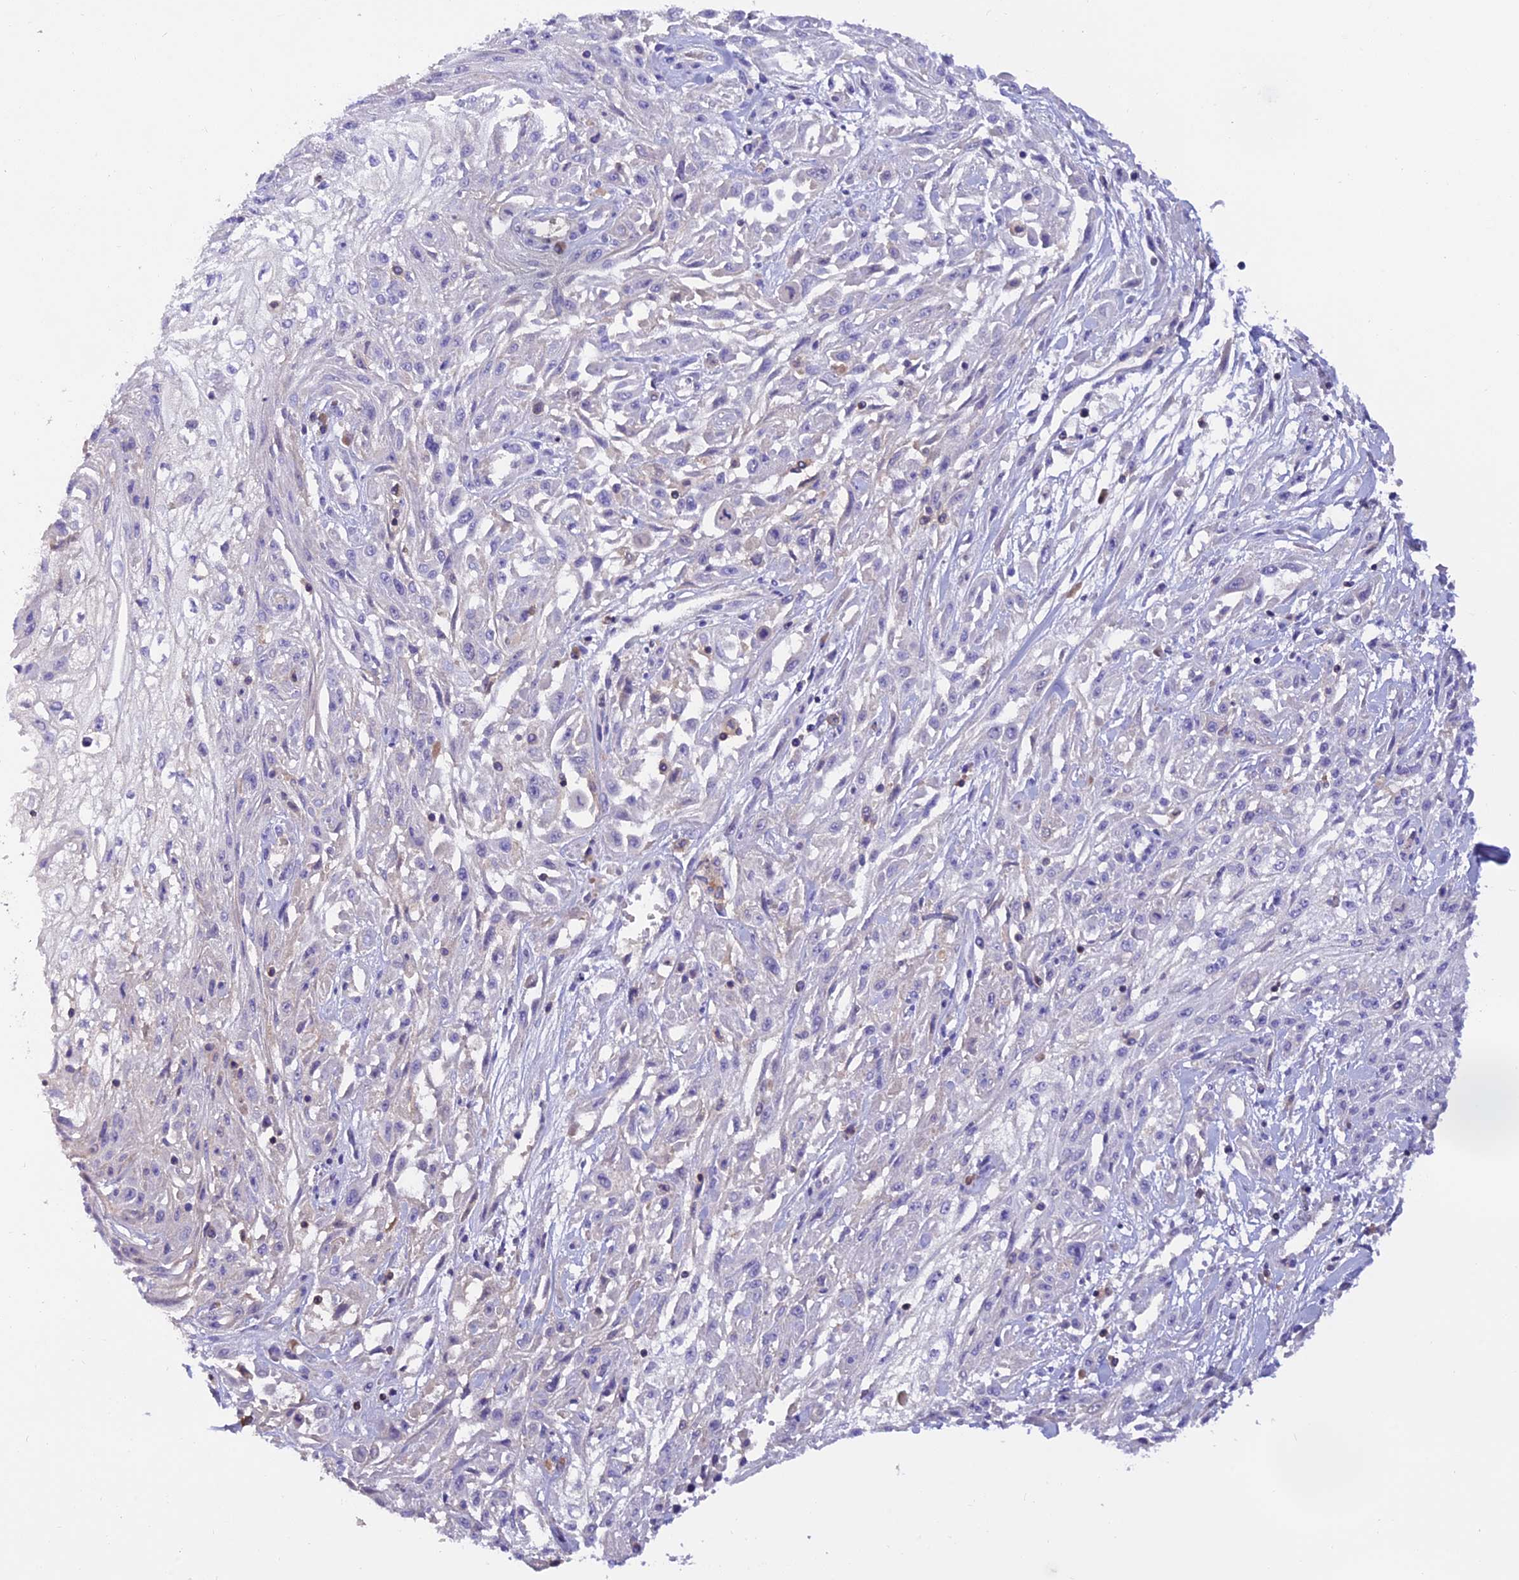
{"staining": {"intensity": "negative", "quantity": "none", "location": "none"}, "tissue": "skin cancer", "cell_type": "Tumor cells", "image_type": "cancer", "snomed": [{"axis": "morphology", "description": "Squamous cell carcinoma, NOS"}, {"axis": "morphology", "description": "Squamous cell carcinoma, metastatic, NOS"}, {"axis": "topography", "description": "Skin"}, {"axis": "topography", "description": "Lymph node"}], "caption": "An image of human skin cancer is negative for staining in tumor cells.", "gene": "LPXN", "patient": {"sex": "male", "age": 75}}